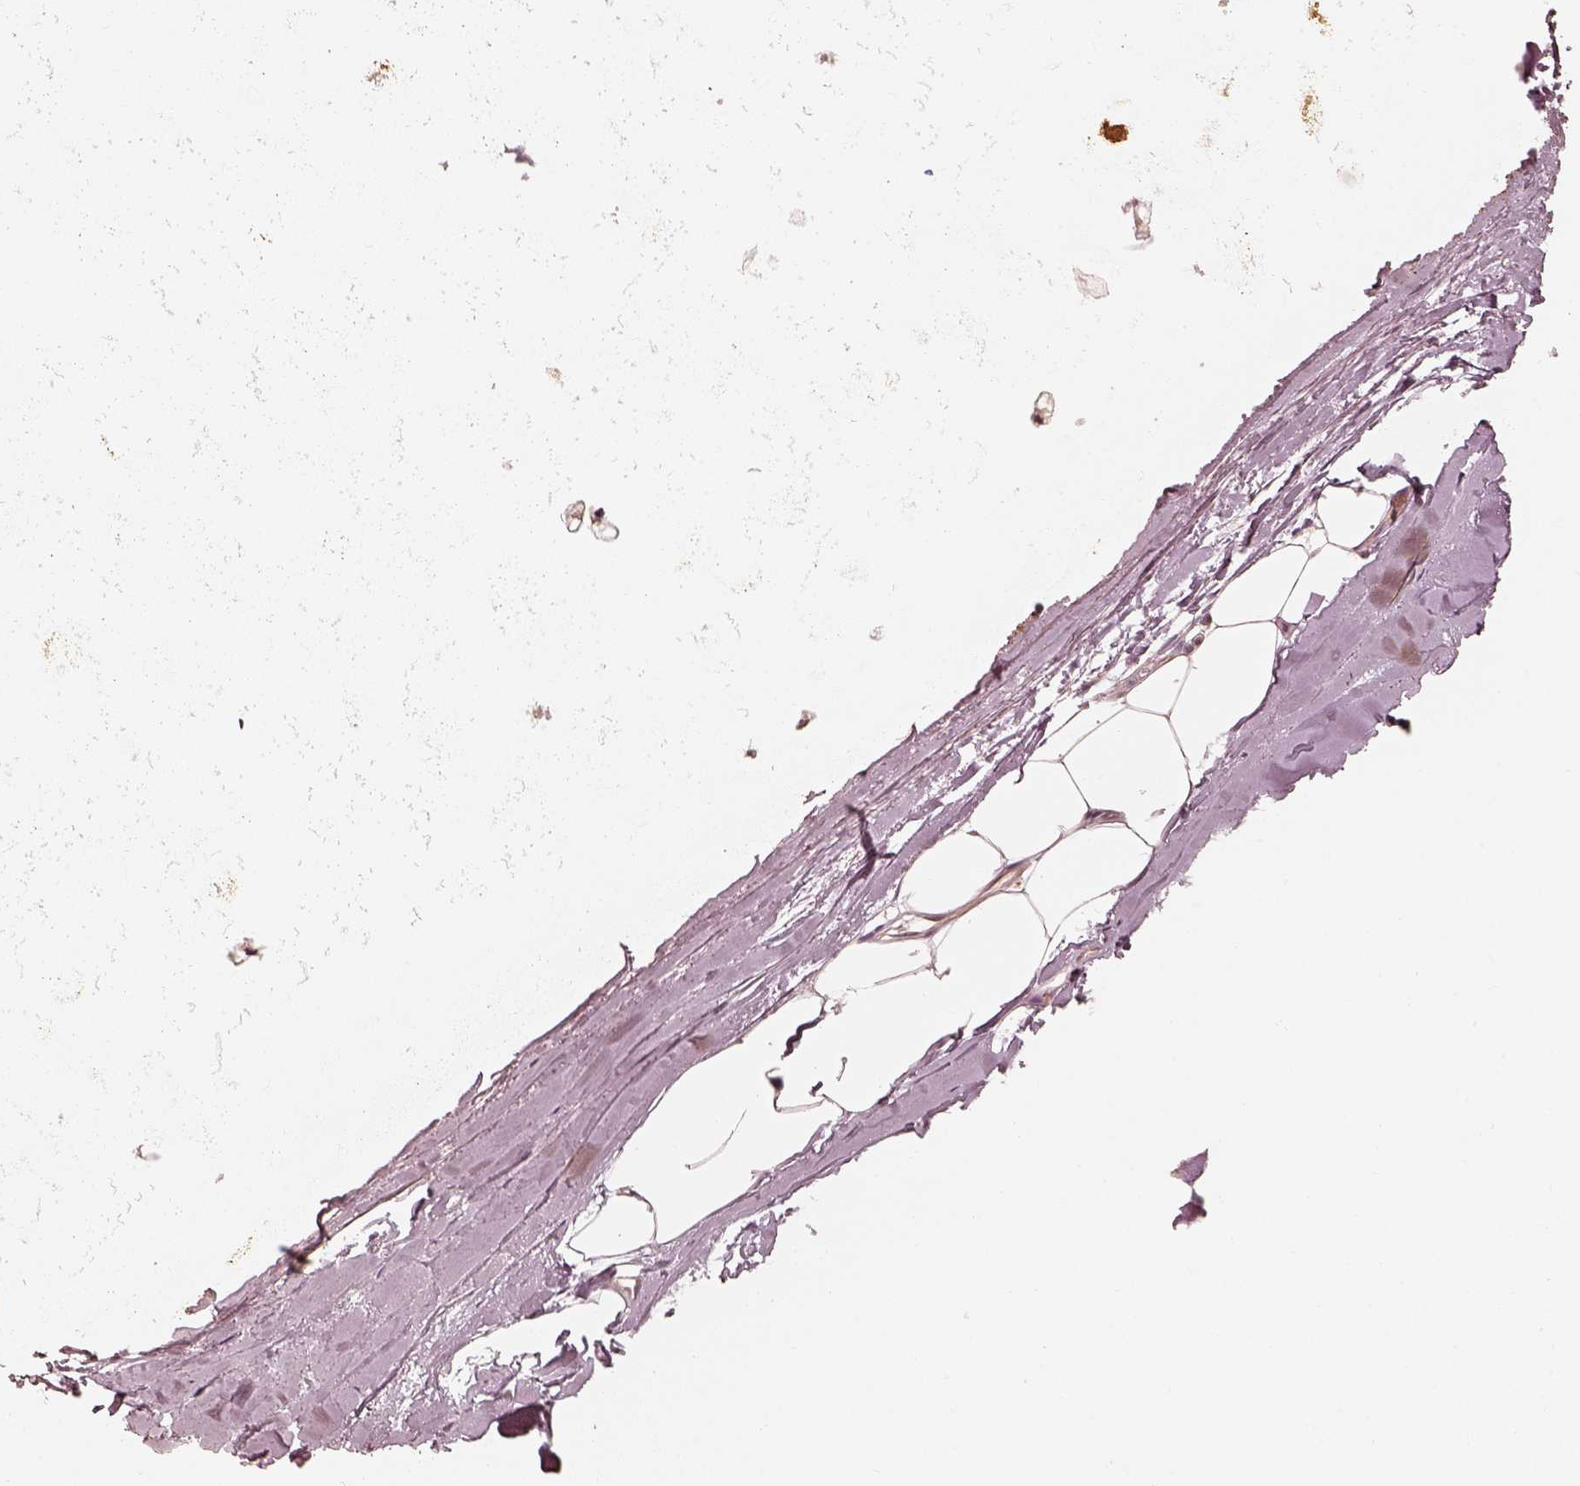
{"staining": {"intensity": "negative", "quantity": "none", "location": "none"}, "tissue": "adipose tissue", "cell_type": "Adipocytes", "image_type": "normal", "snomed": [{"axis": "morphology", "description": "Normal tissue, NOS"}, {"axis": "topography", "description": "Lymph node"}, {"axis": "topography", "description": "Bronchus"}], "caption": "Adipocytes show no significant protein staining in benign adipose tissue. (DAB (3,3'-diaminobenzidine) immunohistochemistry (IHC), high magnification).", "gene": "FMNL2", "patient": {"sex": "female", "age": 70}}